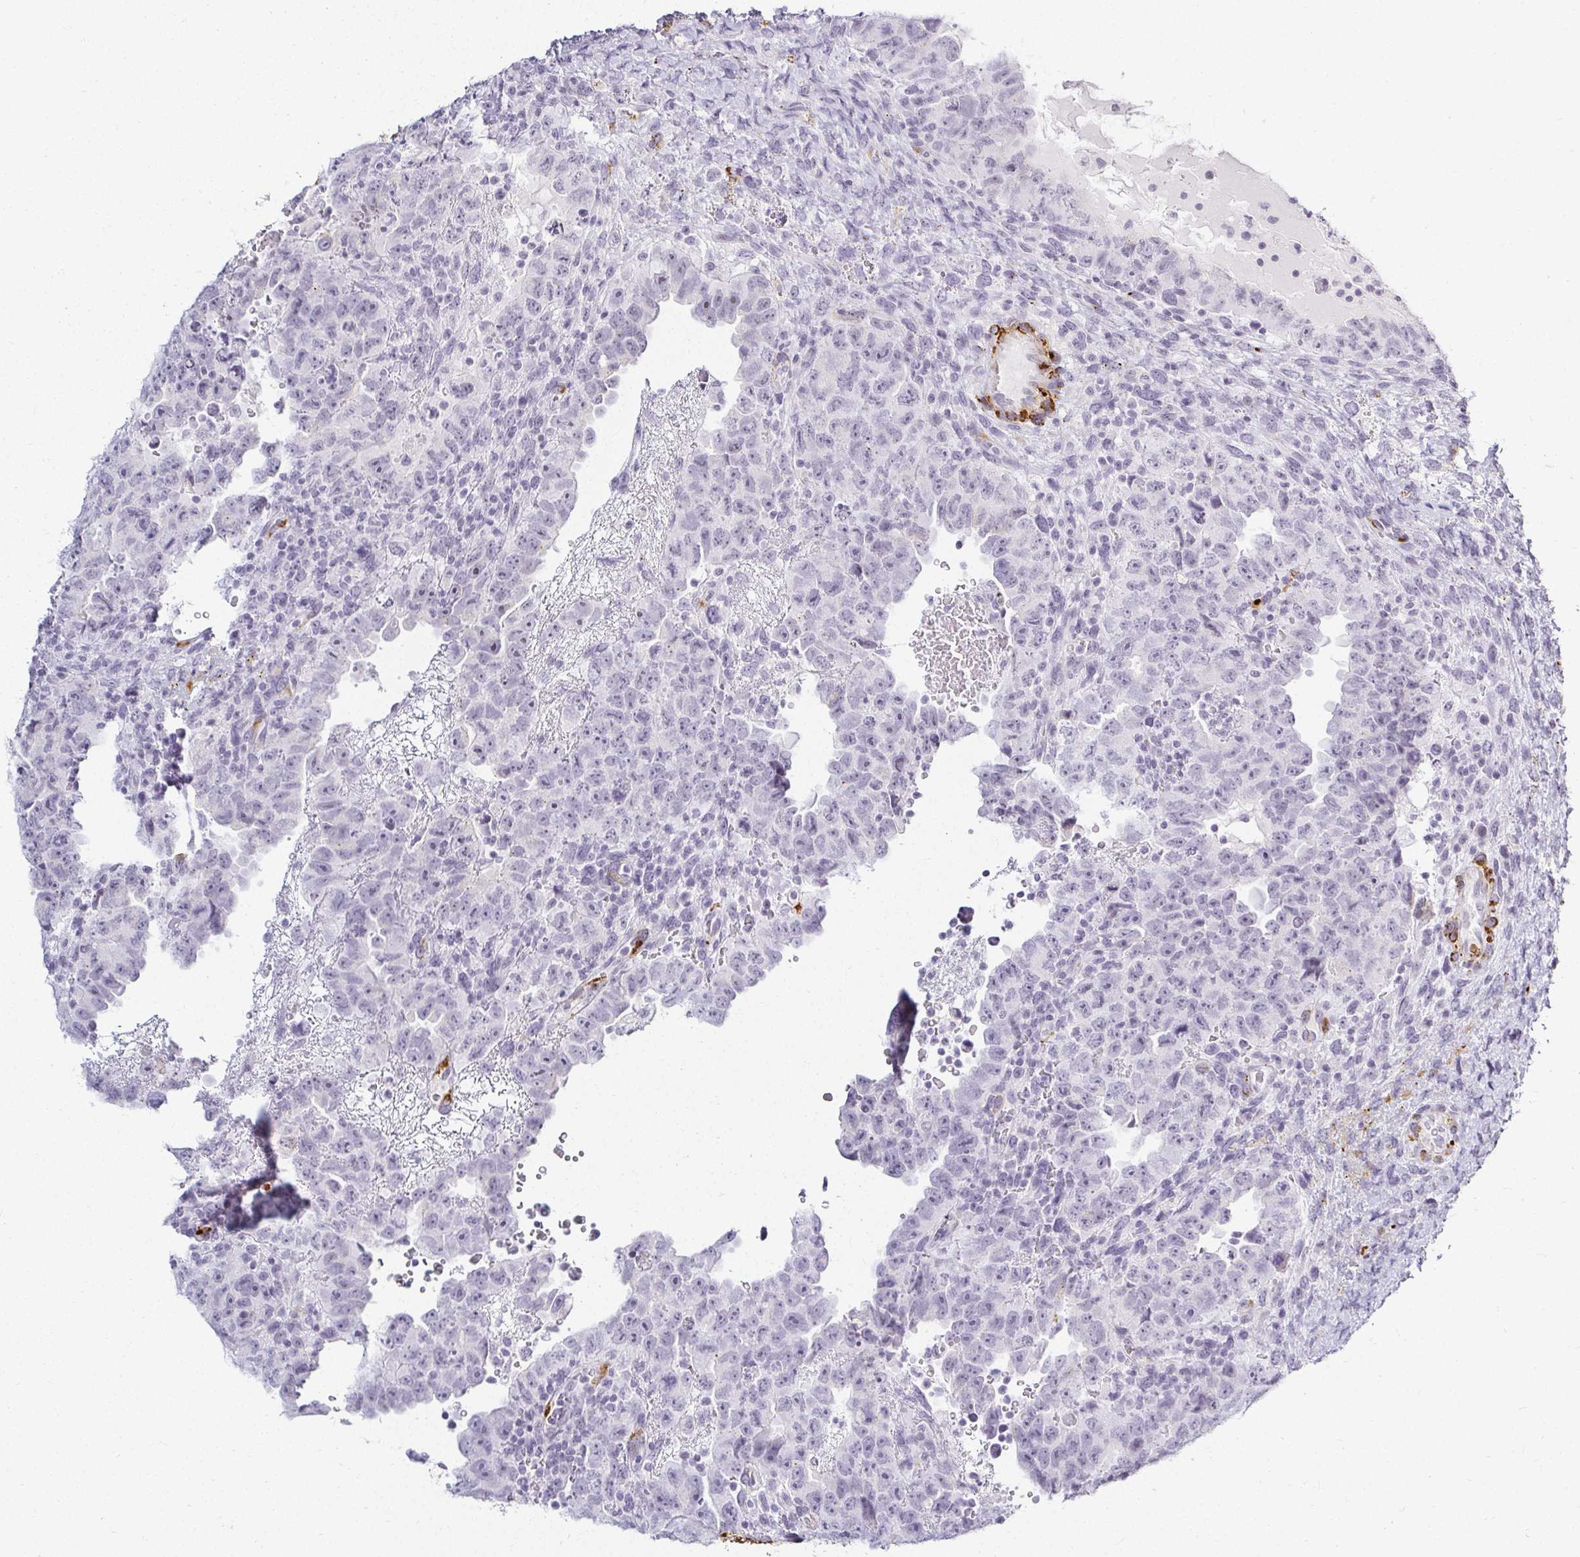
{"staining": {"intensity": "negative", "quantity": "none", "location": "none"}, "tissue": "testis cancer", "cell_type": "Tumor cells", "image_type": "cancer", "snomed": [{"axis": "morphology", "description": "Carcinoma, Embryonal, NOS"}, {"axis": "topography", "description": "Testis"}], "caption": "Immunohistochemistry micrograph of testis cancer stained for a protein (brown), which shows no staining in tumor cells.", "gene": "ACAN", "patient": {"sex": "male", "age": 24}}